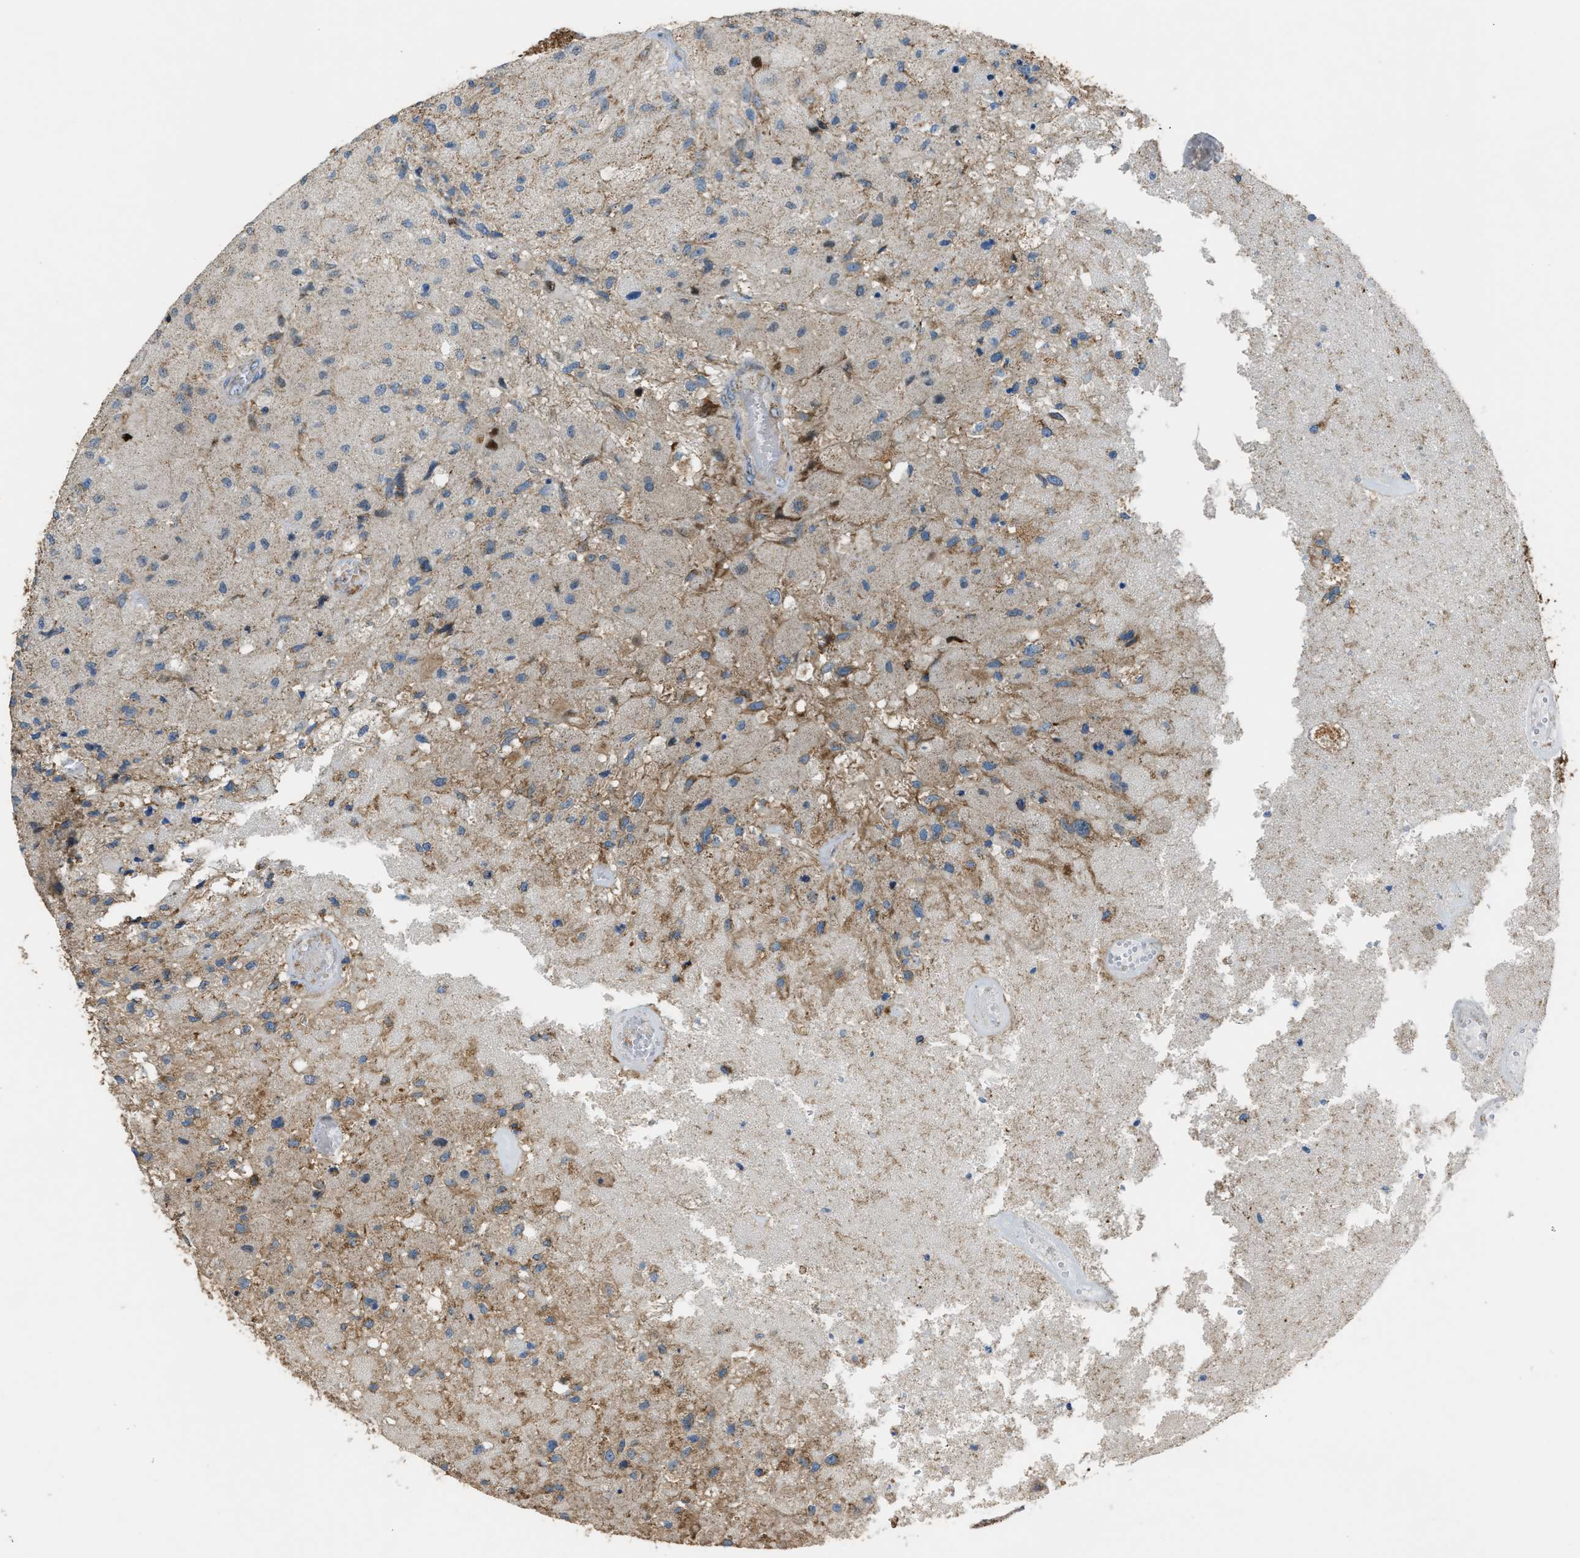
{"staining": {"intensity": "weak", "quantity": ">75%", "location": "cytoplasmic/membranous"}, "tissue": "glioma", "cell_type": "Tumor cells", "image_type": "cancer", "snomed": [{"axis": "morphology", "description": "Normal tissue, NOS"}, {"axis": "morphology", "description": "Glioma, malignant, High grade"}, {"axis": "topography", "description": "Cerebral cortex"}], "caption": "Immunohistochemical staining of human glioma displays low levels of weak cytoplasmic/membranous expression in about >75% of tumor cells.", "gene": "SLC25A11", "patient": {"sex": "male", "age": 77}}